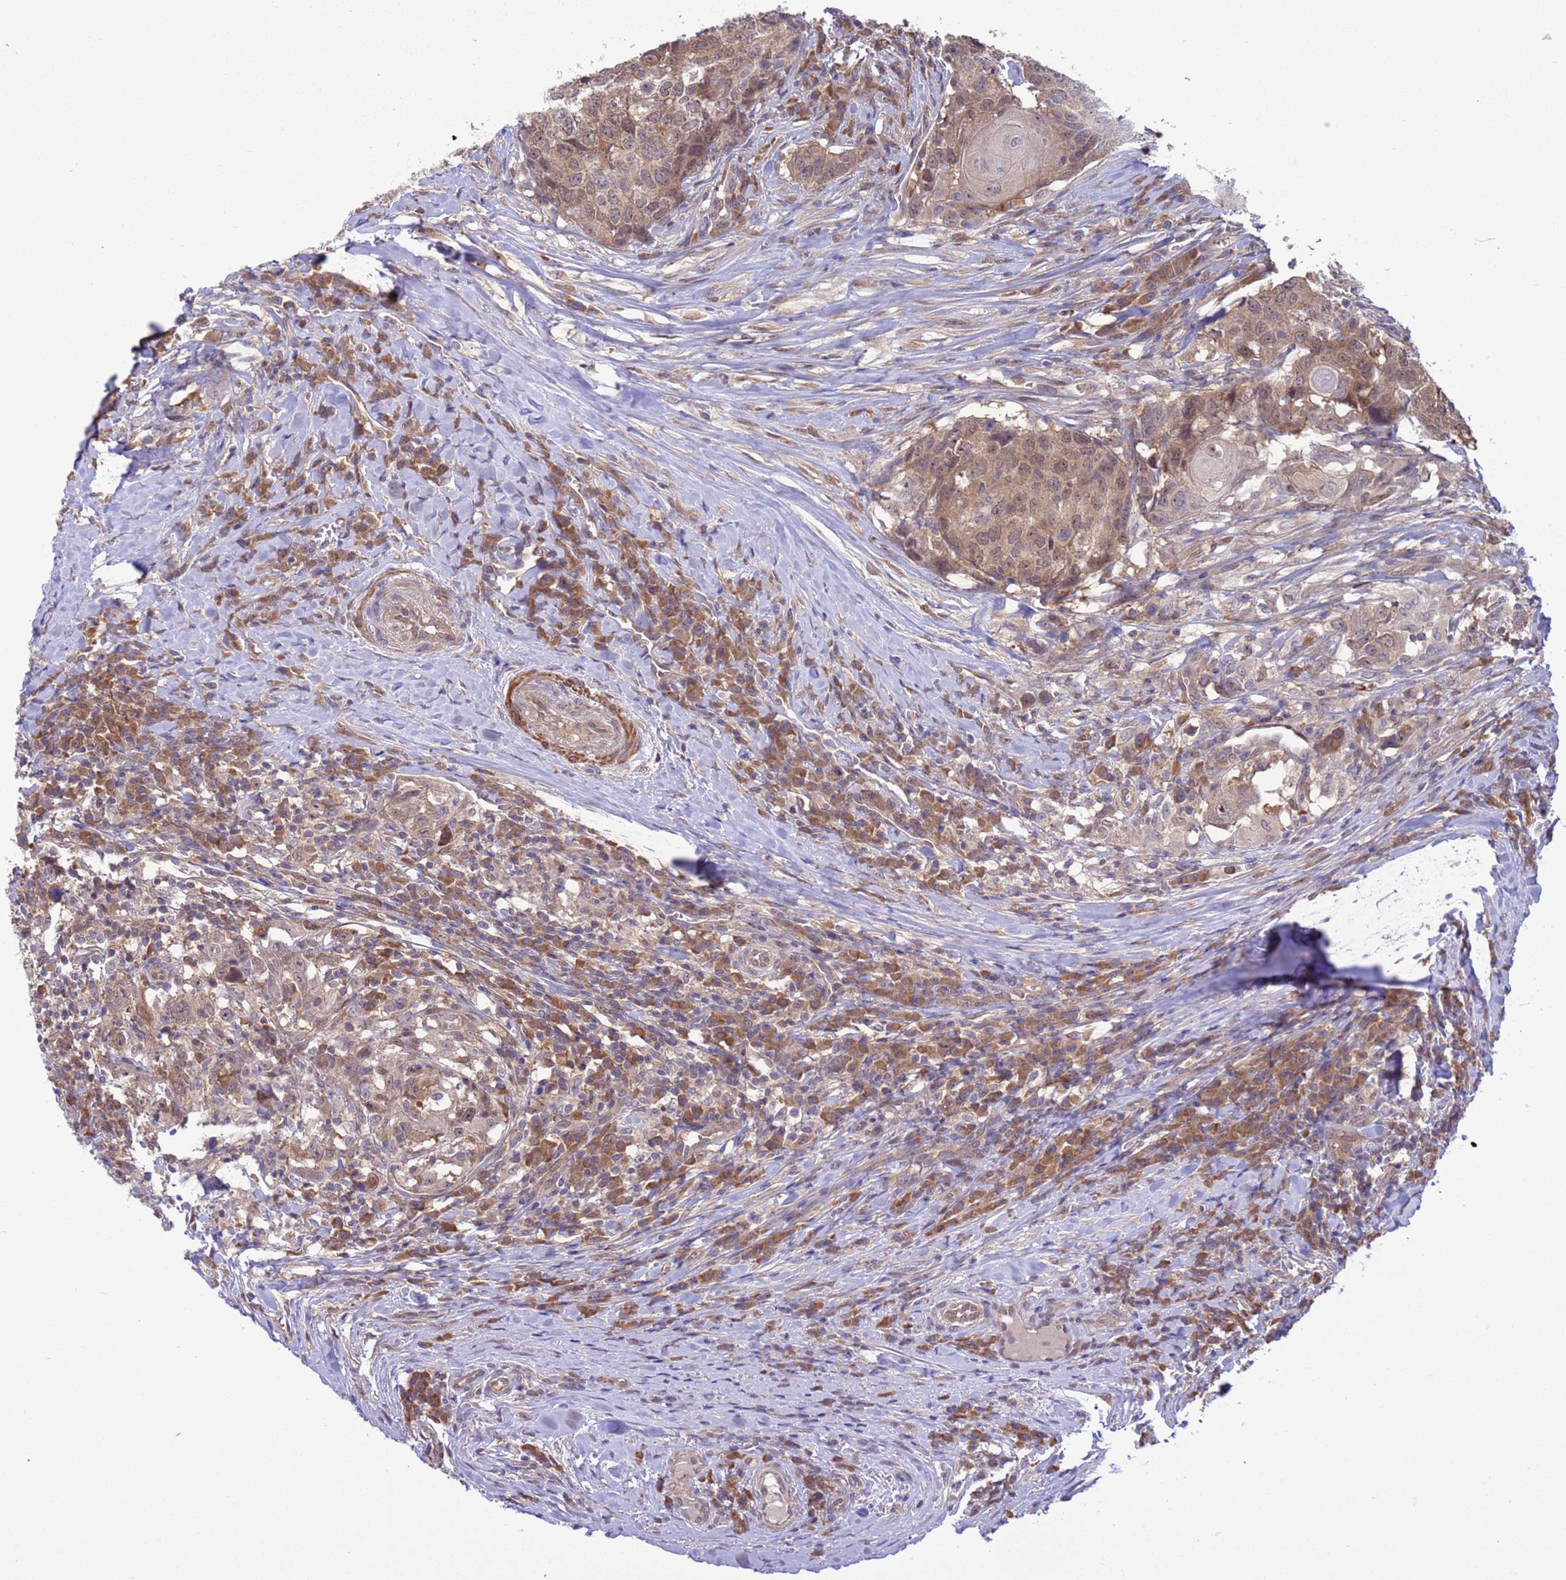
{"staining": {"intensity": "moderate", "quantity": ">75%", "location": "cytoplasmic/membranous,nuclear"}, "tissue": "head and neck cancer", "cell_type": "Tumor cells", "image_type": "cancer", "snomed": [{"axis": "morphology", "description": "Squamous cell carcinoma, NOS"}, {"axis": "topography", "description": "Head-Neck"}], "caption": "Human head and neck squamous cell carcinoma stained with a protein marker reveals moderate staining in tumor cells.", "gene": "ZNF461", "patient": {"sex": "male", "age": 66}}